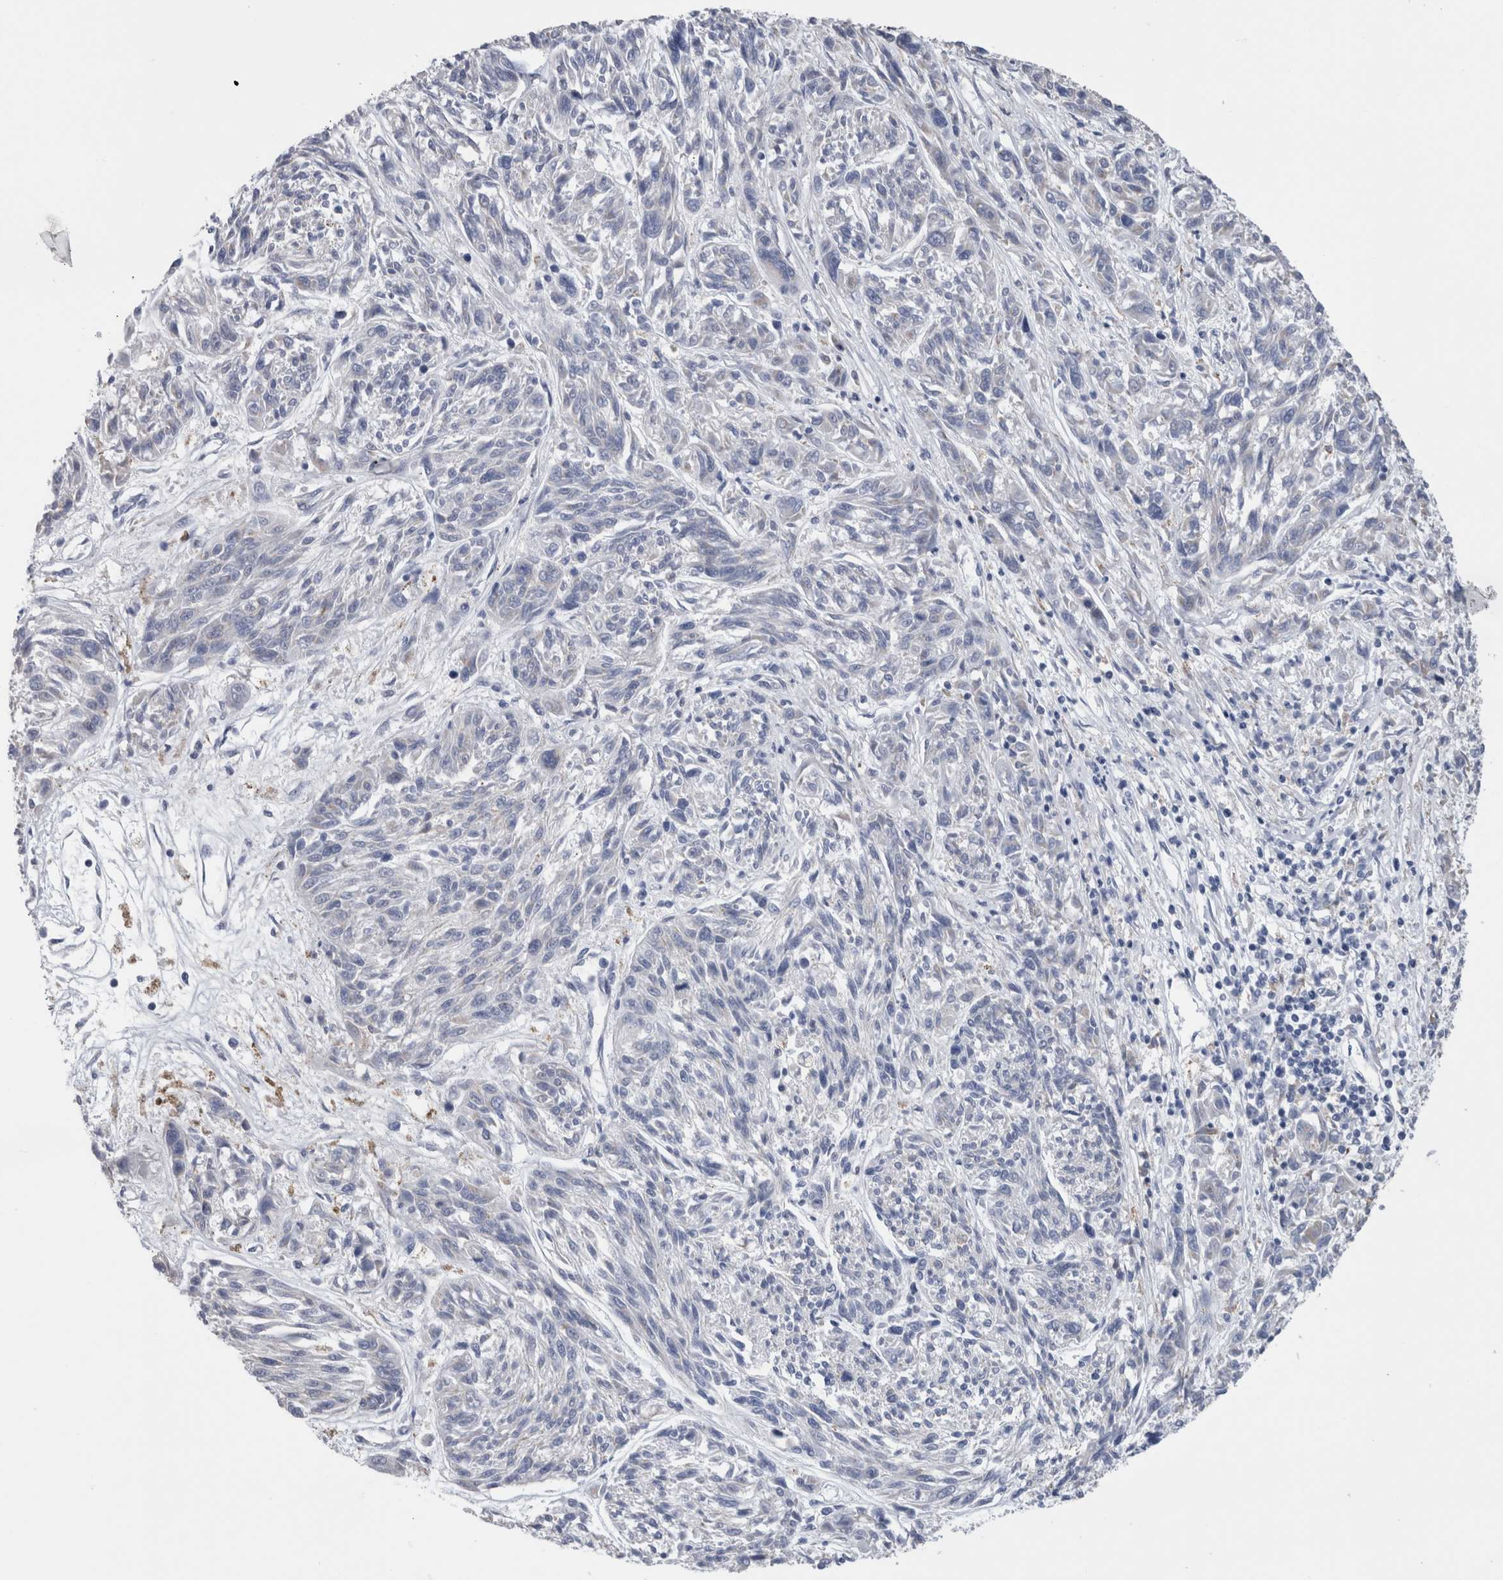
{"staining": {"intensity": "negative", "quantity": "none", "location": "none"}, "tissue": "melanoma", "cell_type": "Tumor cells", "image_type": "cancer", "snomed": [{"axis": "morphology", "description": "Malignant melanoma, NOS"}, {"axis": "topography", "description": "Skin"}], "caption": "DAB immunohistochemical staining of human melanoma demonstrates no significant staining in tumor cells.", "gene": "GDAP1", "patient": {"sex": "male", "age": 53}}